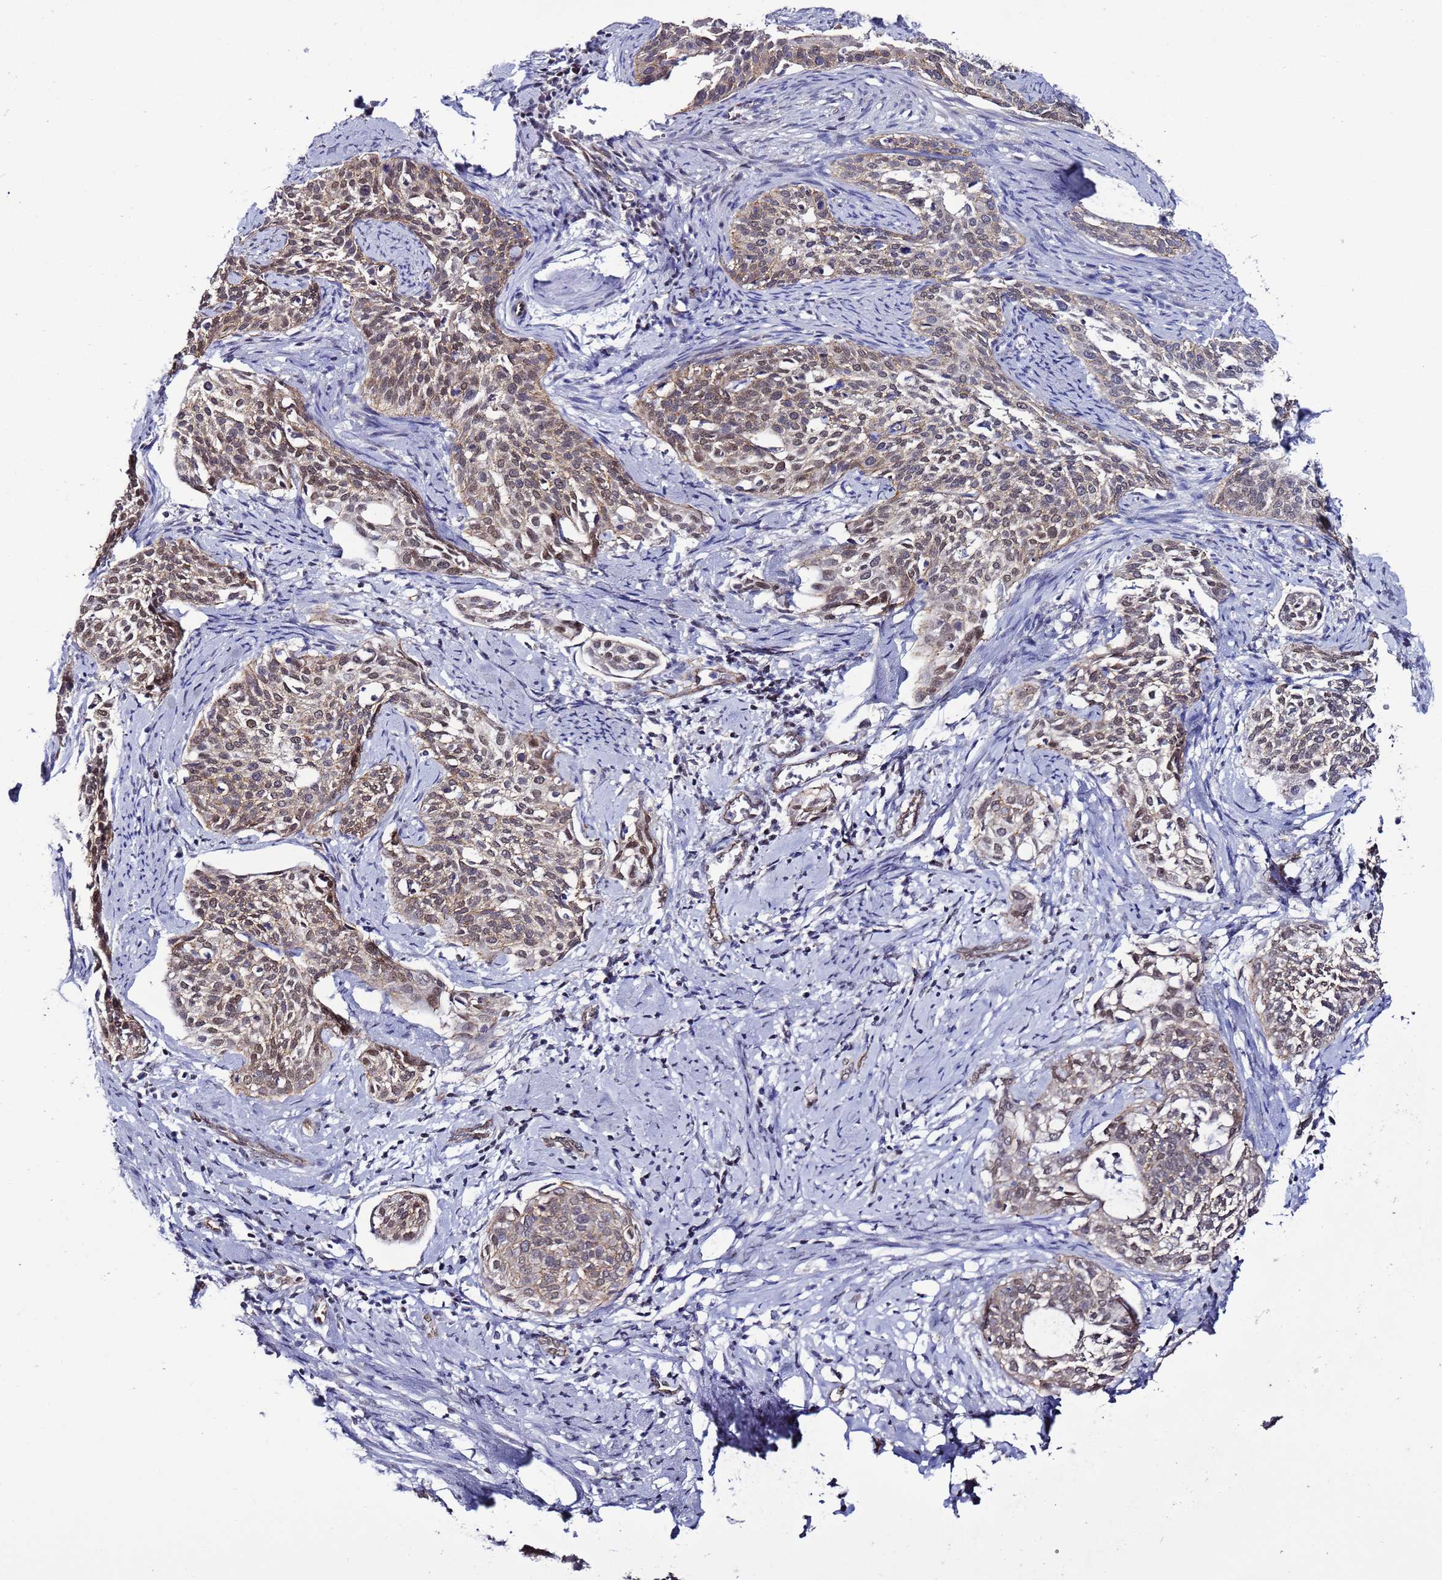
{"staining": {"intensity": "moderate", "quantity": ">75%", "location": "cytoplasmic/membranous,nuclear"}, "tissue": "cervical cancer", "cell_type": "Tumor cells", "image_type": "cancer", "snomed": [{"axis": "morphology", "description": "Squamous cell carcinoma, NOS"}, {"axis": "topography", "description": "Cervix"}], "caption": "Immunohistochemical staining of squamous cell carcinoma (cervical) shows medium levels of moderate cytoplasmic/membranous and nuclear staining in approximately >75% of tumor cells.", "gene": "TENM3", "patient": {"sex": "female", "age": 44}}